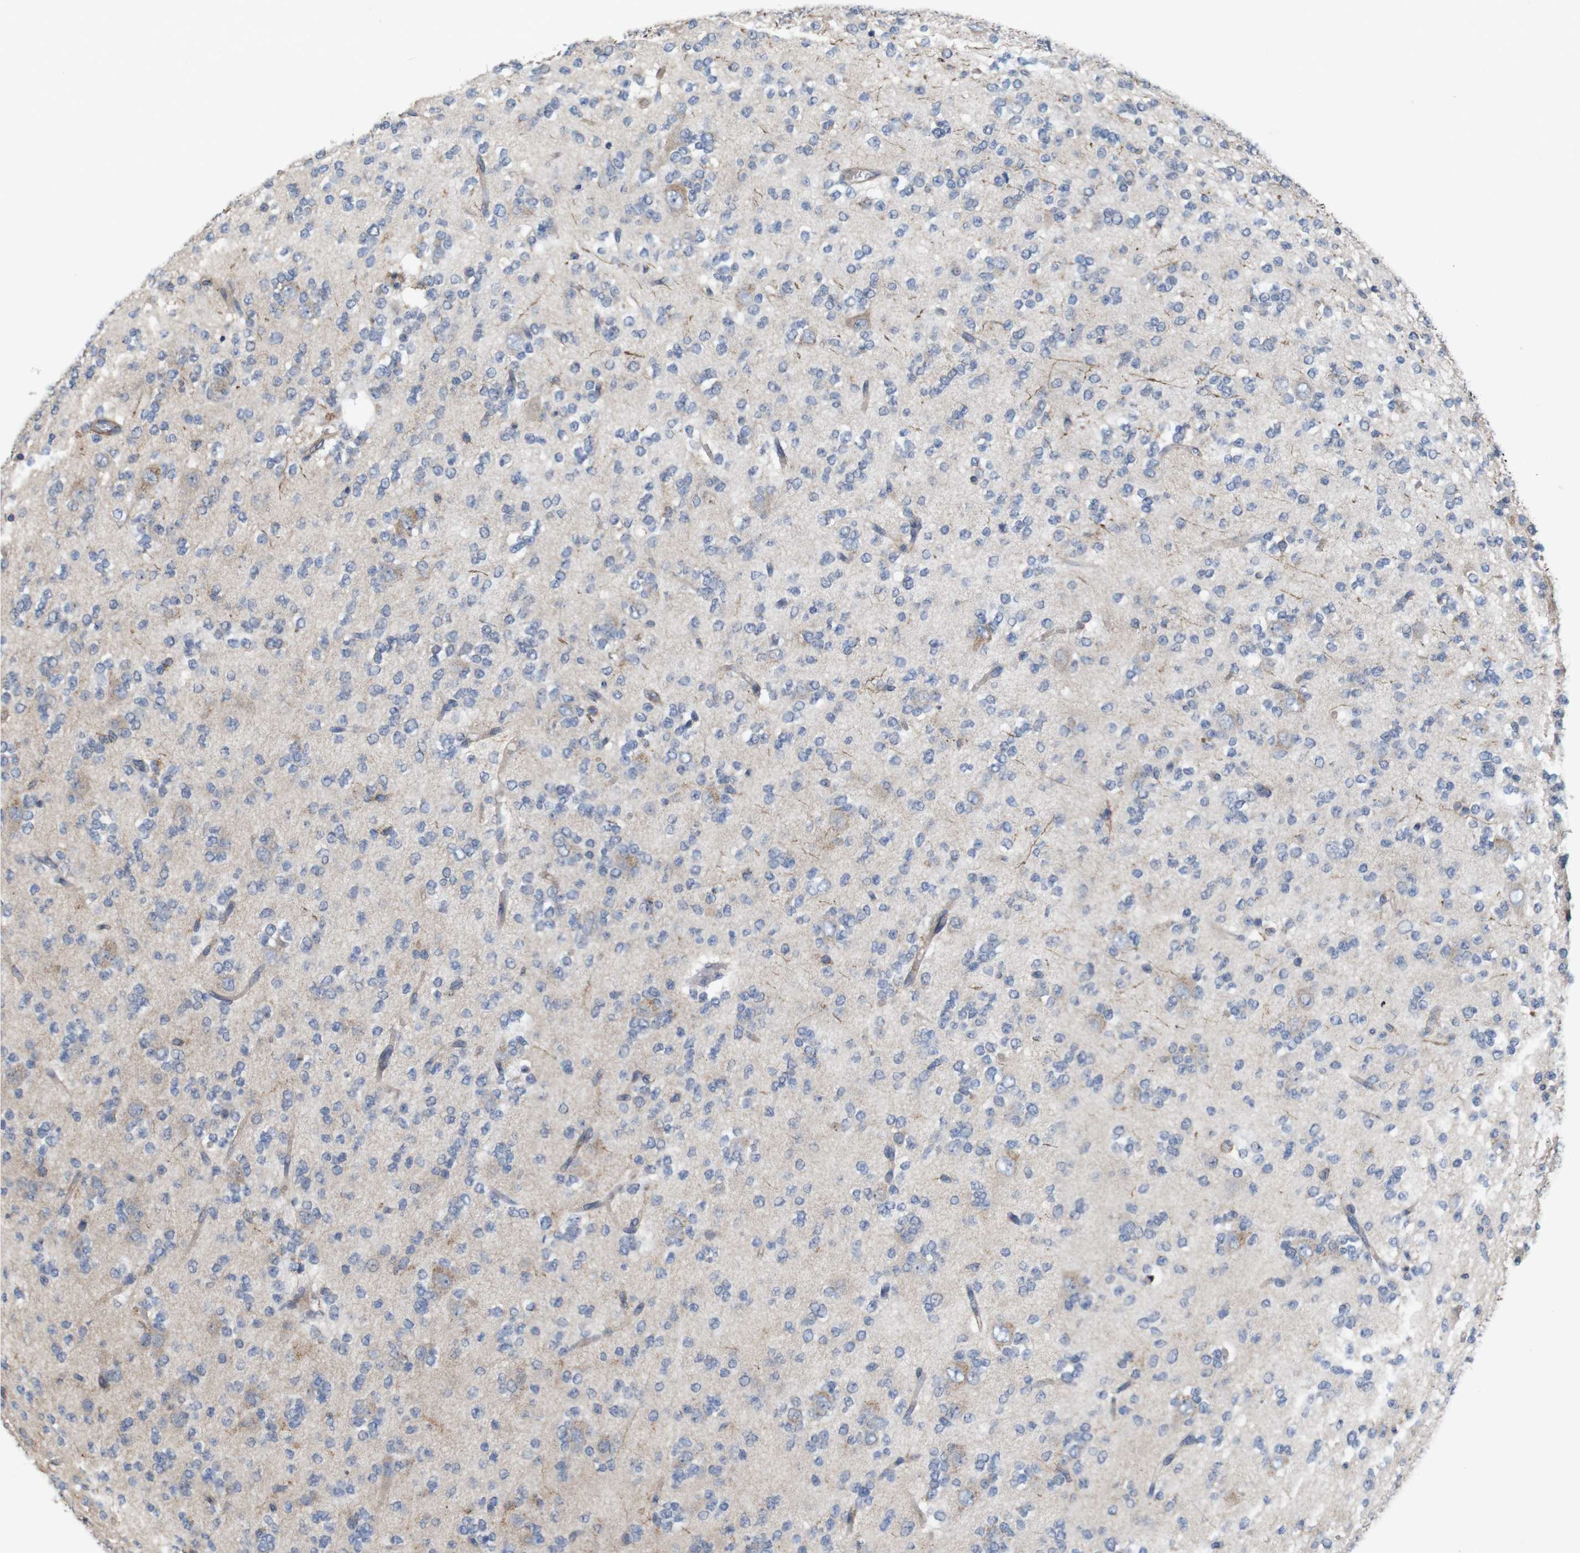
{"staining": {"intensity": "negative", "quantity": "none", "location": "none"}, "tissue": "glioma", "cell_type": "Tumor cells", "image_type": "cancer", "snomed": [{"axis": "morphology", "description": "Glioma, malignant, Low grade"}, {"axis": "topography", "description": "Brain"}], "caption": "A histopathology image of human glioma is negative for staining in tumor cells.", "gene": "SIGLEC8", "patient": {"sex": "male", "age": 38}}